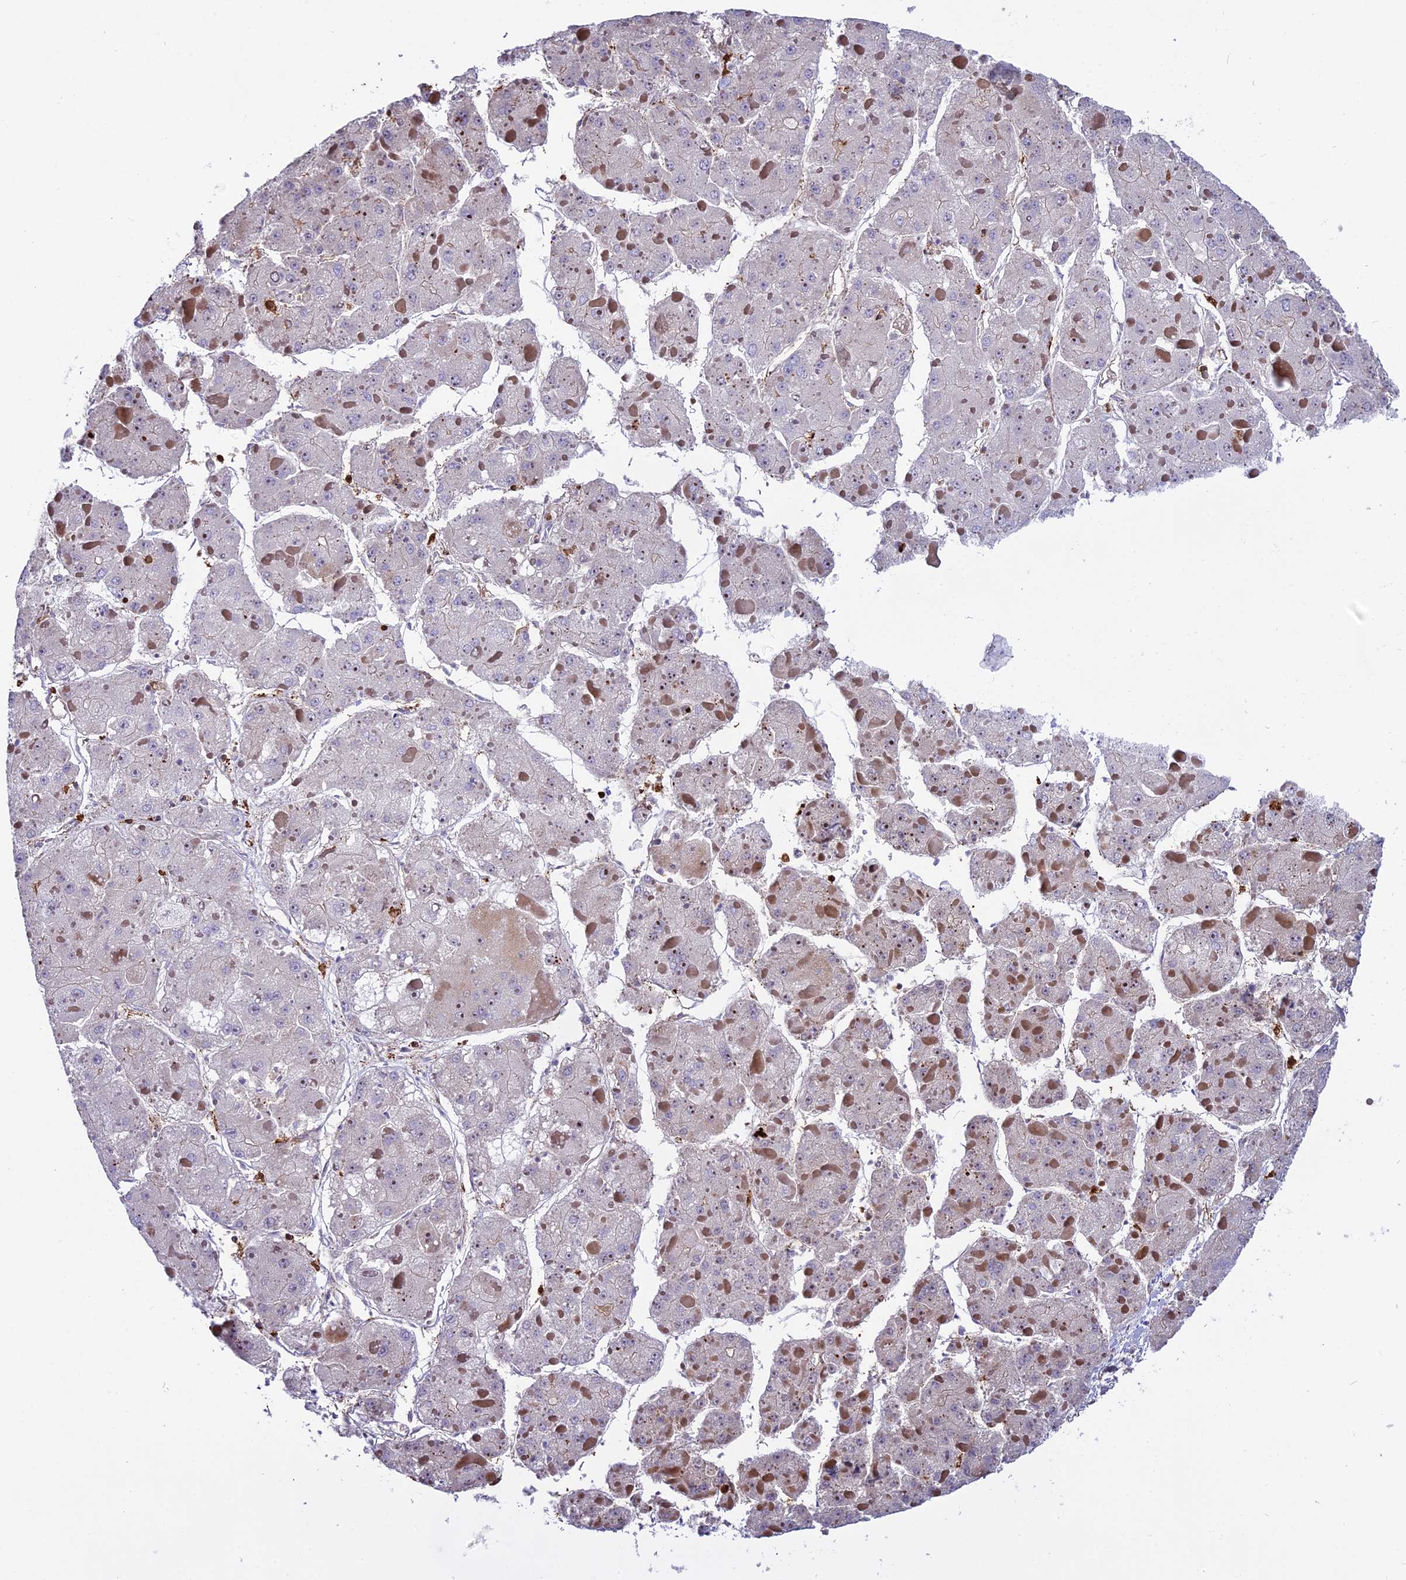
{"staining": {"intensity": "negative", "quantity": "none", "location": "none"}, "tissue": "liver cancer", "cell_type": "Tumor cells", "image_type": "cancer", "snomed": [{"axis": "morphology", "description": "Carcinoma, Hepatocellular, NOS"}, {"axis": "topography", "description": "Liver"}], "caption": "DAB (3,3'-diaminobenzidine) immunohistochemical staining of hepatocellular carcinoma (liver) displays no significant positivity in tumor cells.", "gene": "CD99L2", "patient": {"sex": "female", "age": 73}}